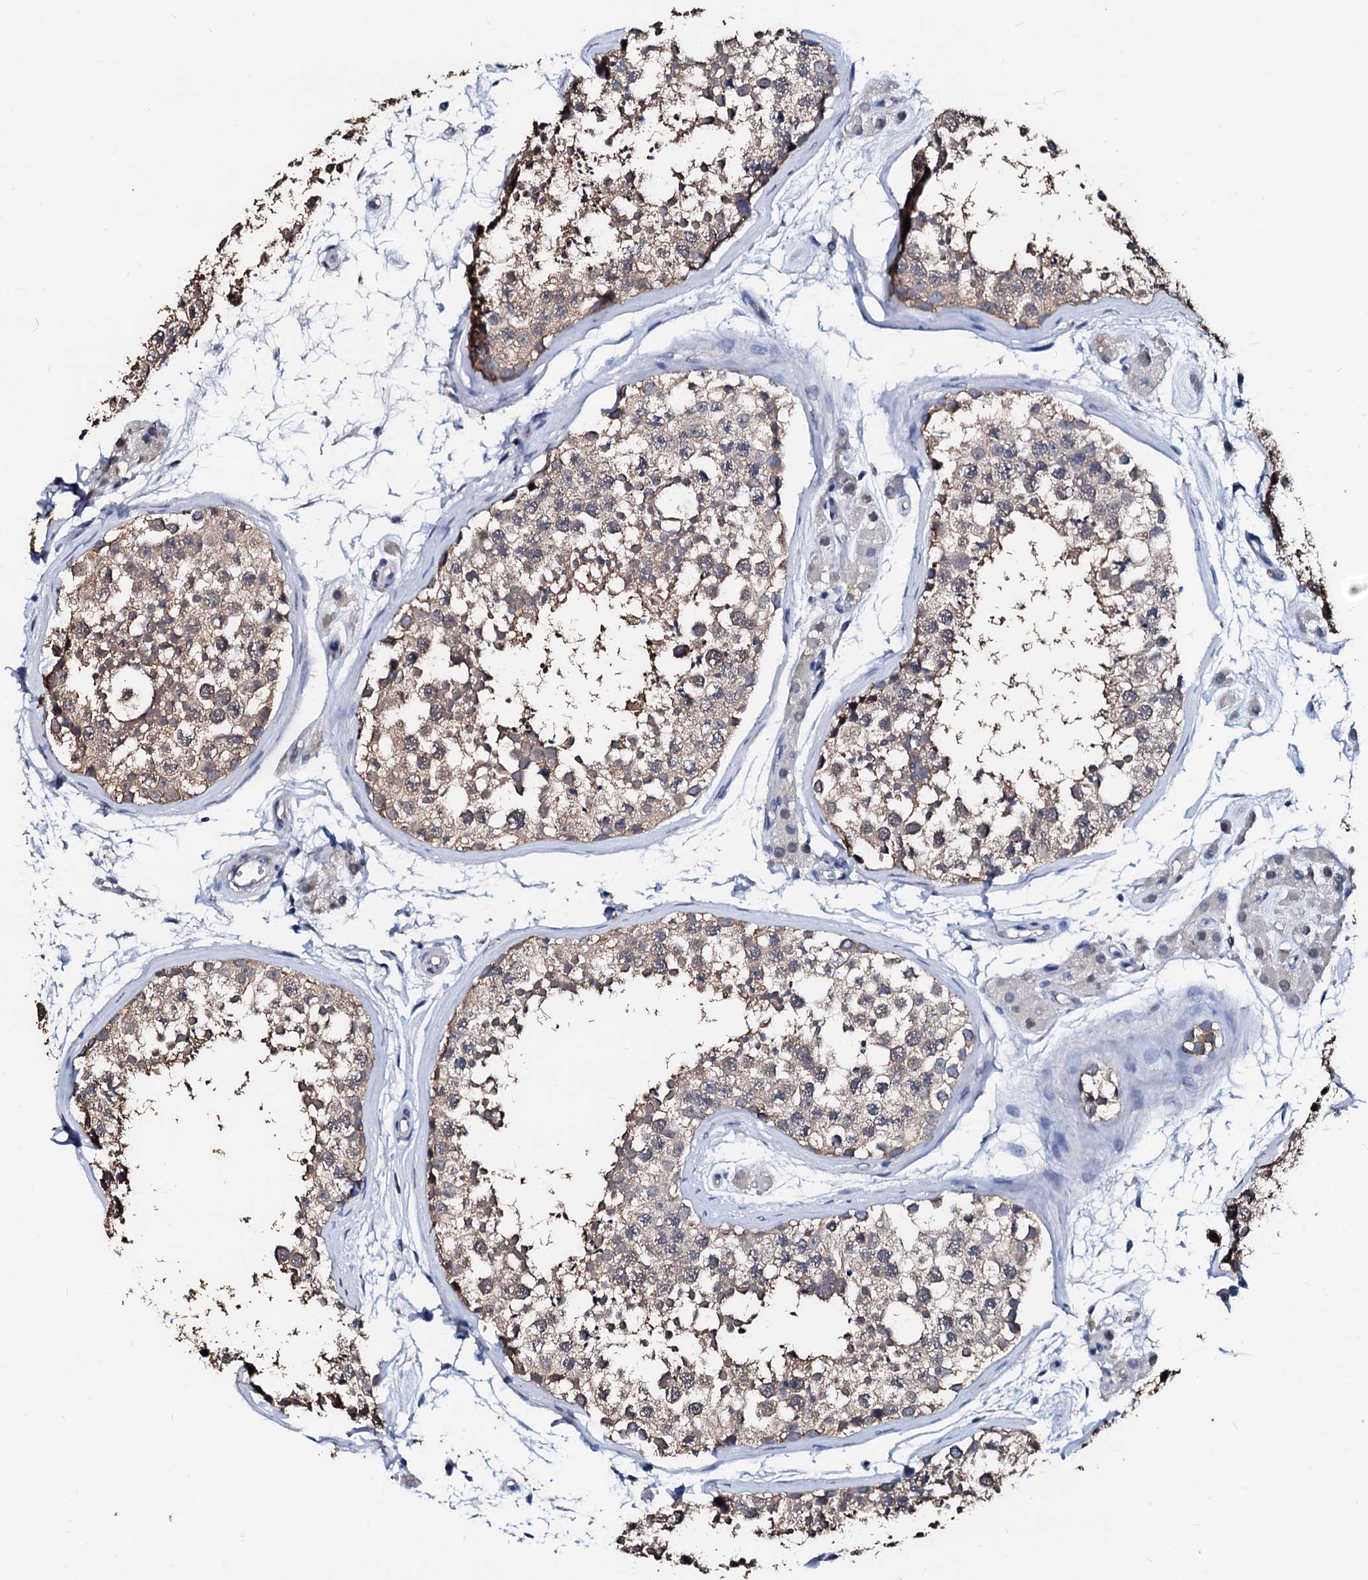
{"staining": {"intensity": "weak", "quantity": "<25%", "location": "cytoplasmic/membranous"}, "tissue": "testis", "cell_type": "Cells in seminiferous ducts", "image_type": "normal", "snomed": [{"axis": "morphology", "description": "Normal tissue, NOS"}, {"axis": "topography", "description": "Testis"}], "caption": "Immunohistochemistry (IHC) of normal testis exhibits no expression in cells in seminiferous ducts.", "gene": "CSN2", "patient": {"sex": "male", "age": 56}}